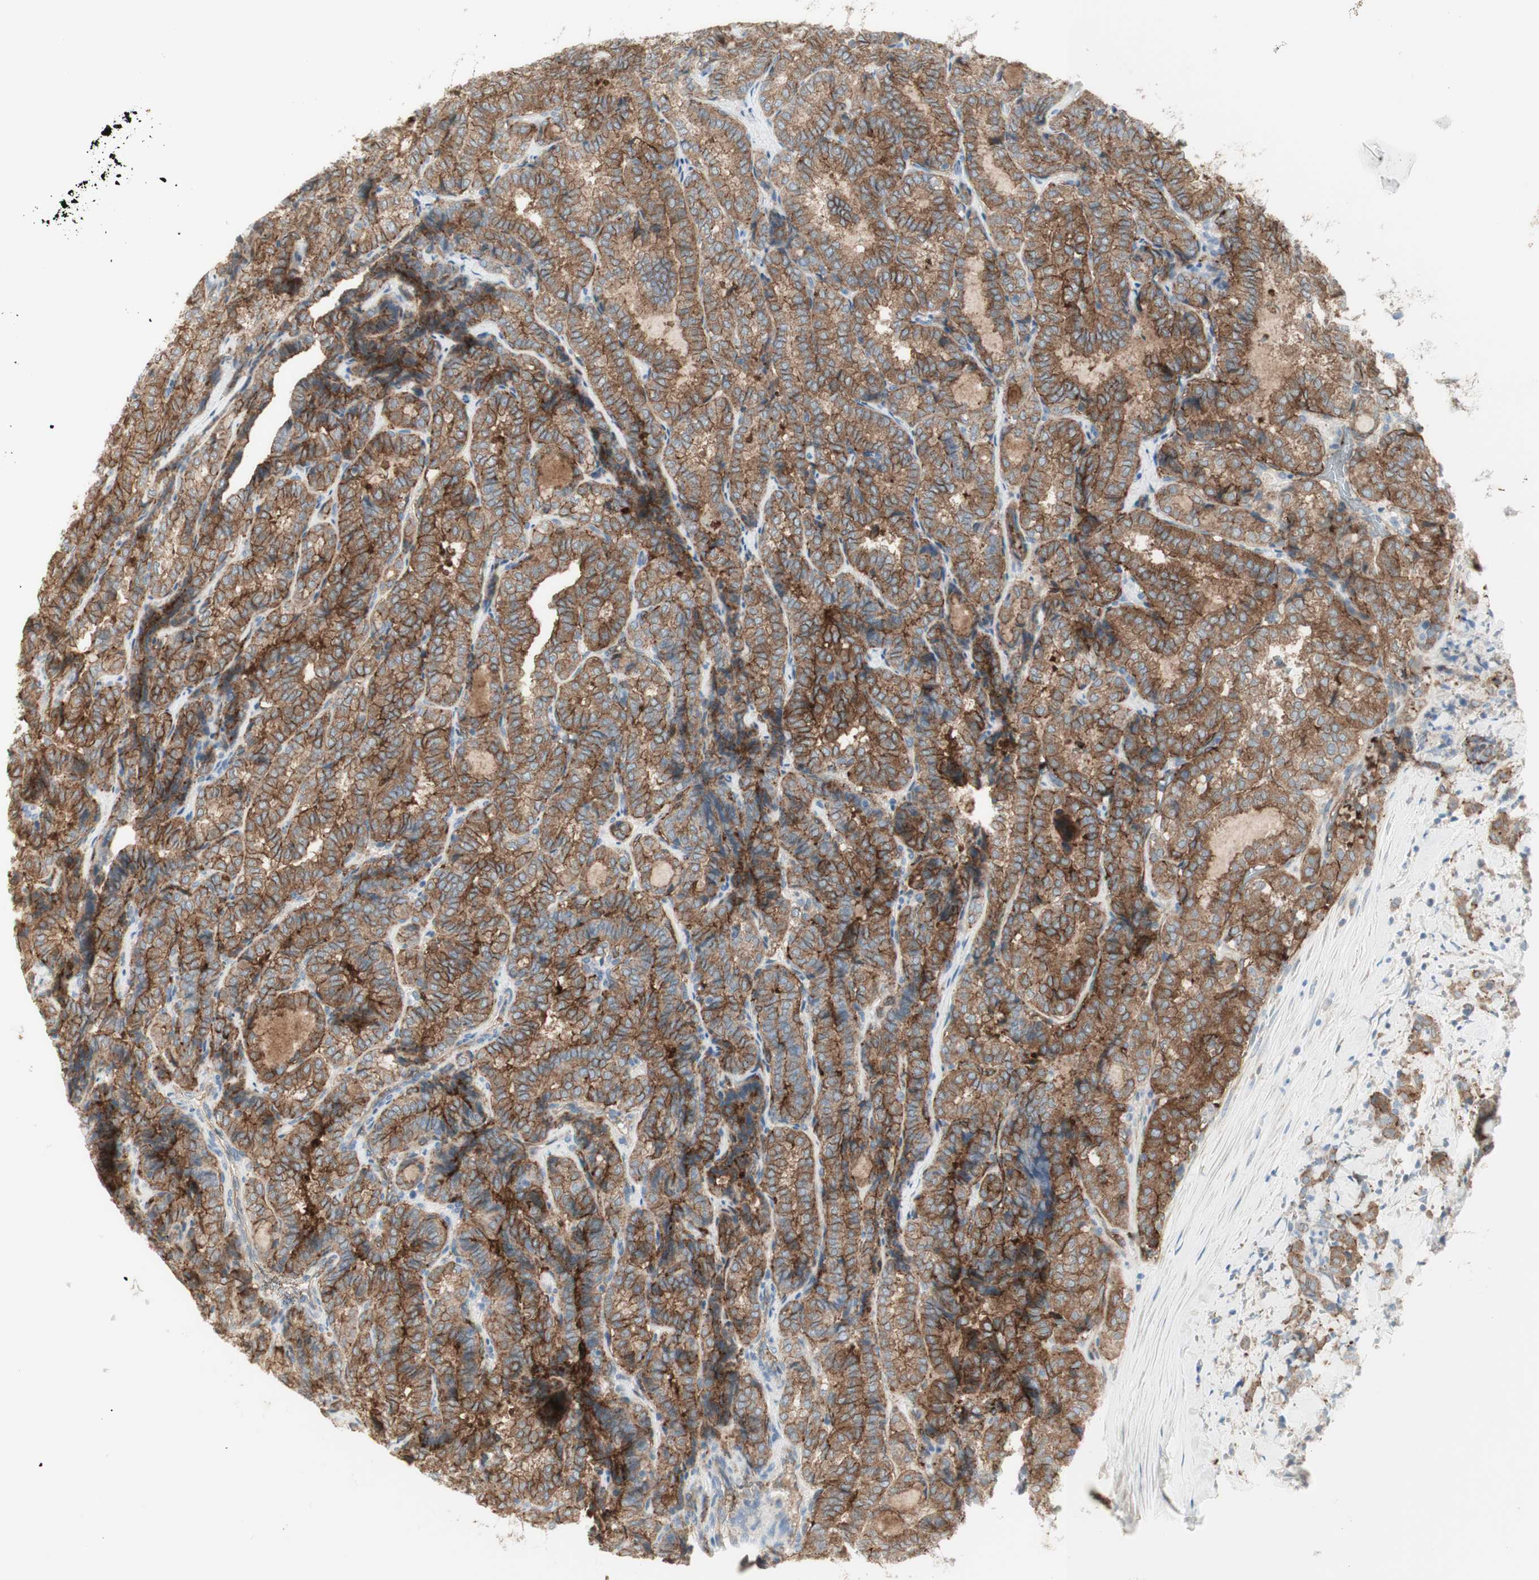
{"staining": {"intensity": "moderate", "quantity": "25%-75%", "location": "cytoplasmic/membranous"}, "tissue": "thyroid cancer", "cell_type": "Tumor cells", "image_type": "cancer", "snomed": [{"axis": "morphology", "description": "Normal tissue, NOS"}, {"axis": "morphology", "description": "Papillary adenocarcinoma, NOS"}, {"axis": "topography", "description": "Thyroid gland"}], "caption": "Moderate cytoplasmic/membranous expression for a protein is present in about 25%-75% of tumor cells of papillary adenocarcinoma (thyroid) using immunohistochemistry.", "gene": "MYO6", "patient": {"sex": "female", "age": 30}}